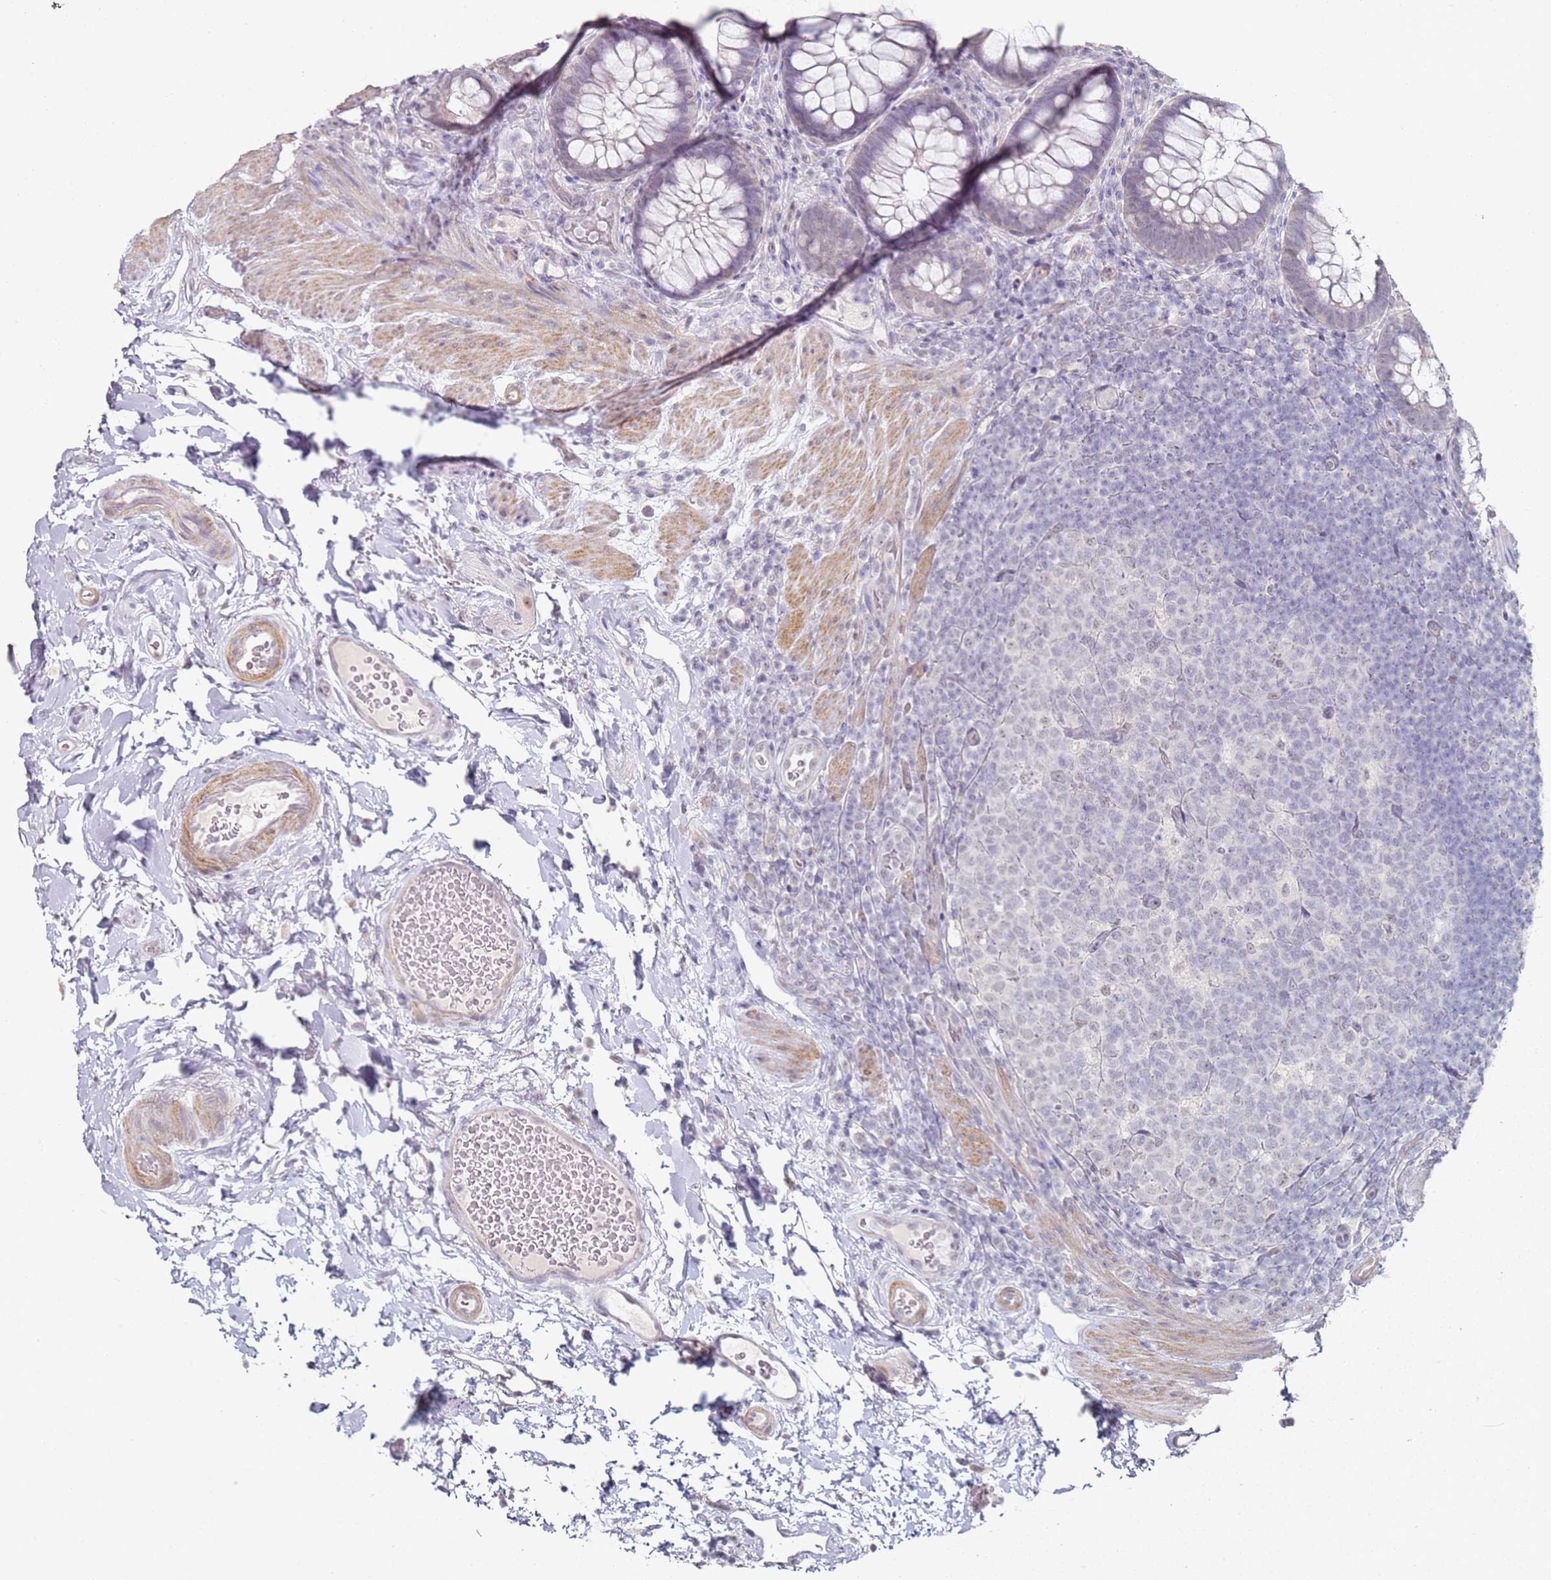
{"staining": {"intensity": "negative", "quantity": "none", "location": "none"}, "tissue": "rectum", "cell_type": "Glandular cells", "image_type": "normal", "snomed": [{"axis": "morphology", "description": "Normal tissue, NOS"}, {"axis": "topography", "description": "Rectum"}, {"axis": "topography", "description": "Peripheral nerve tissue"}], "caption": "Immunohistochemical staining of normal rectum demonstrates no significant expression in glandular cells. (DAB IHC visualized using brightfield microscopy, high magnification).", "gene": "DNAH11", "patient": {"sex": "female", "age": 69}}